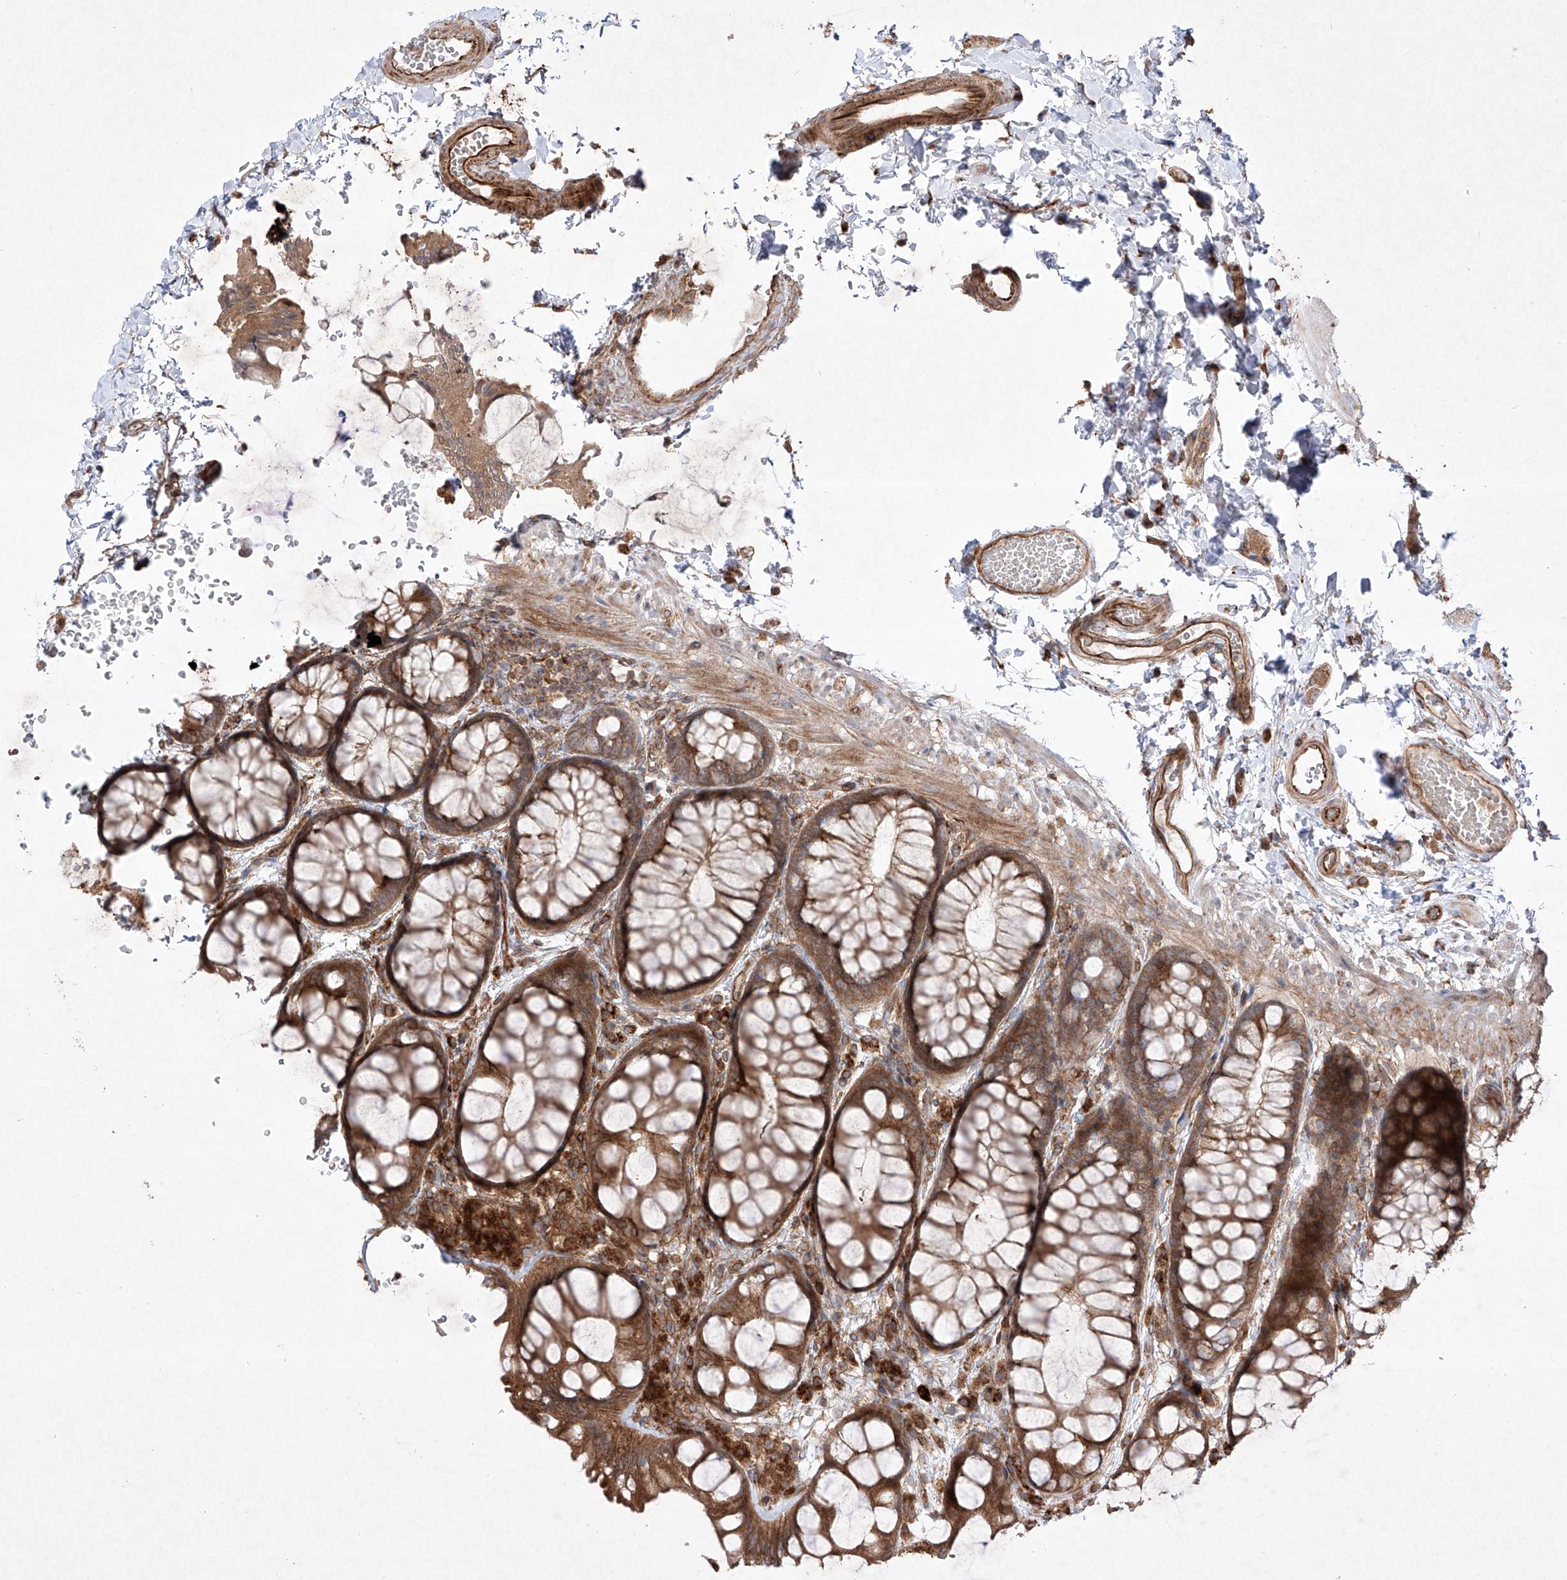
{"staining": {"intensity": "moderate", "quantity": ">75%", "location": "cytoplasmic/membranous"}, "tissue": "colon", "cell_type": "Endothelial cells", "image_type": "normal", "snomed": [{"axis": "morphology", "description": "Normal tissue, NOS"}, {"axis": "topography", "description": "Colon"}], "caption": "Immunohistochemistry (IHC) histopathology image of unremarkable colon: colon stained using IHC exhibits medium levels of moderate protein expression localized specifically in the cytoplasmic/membranous of endothelial cells, appearing as a cytoplasmic/membranous brown color.", "gene": "YKT6", "patient": {"sex": "male", "age": 47}}